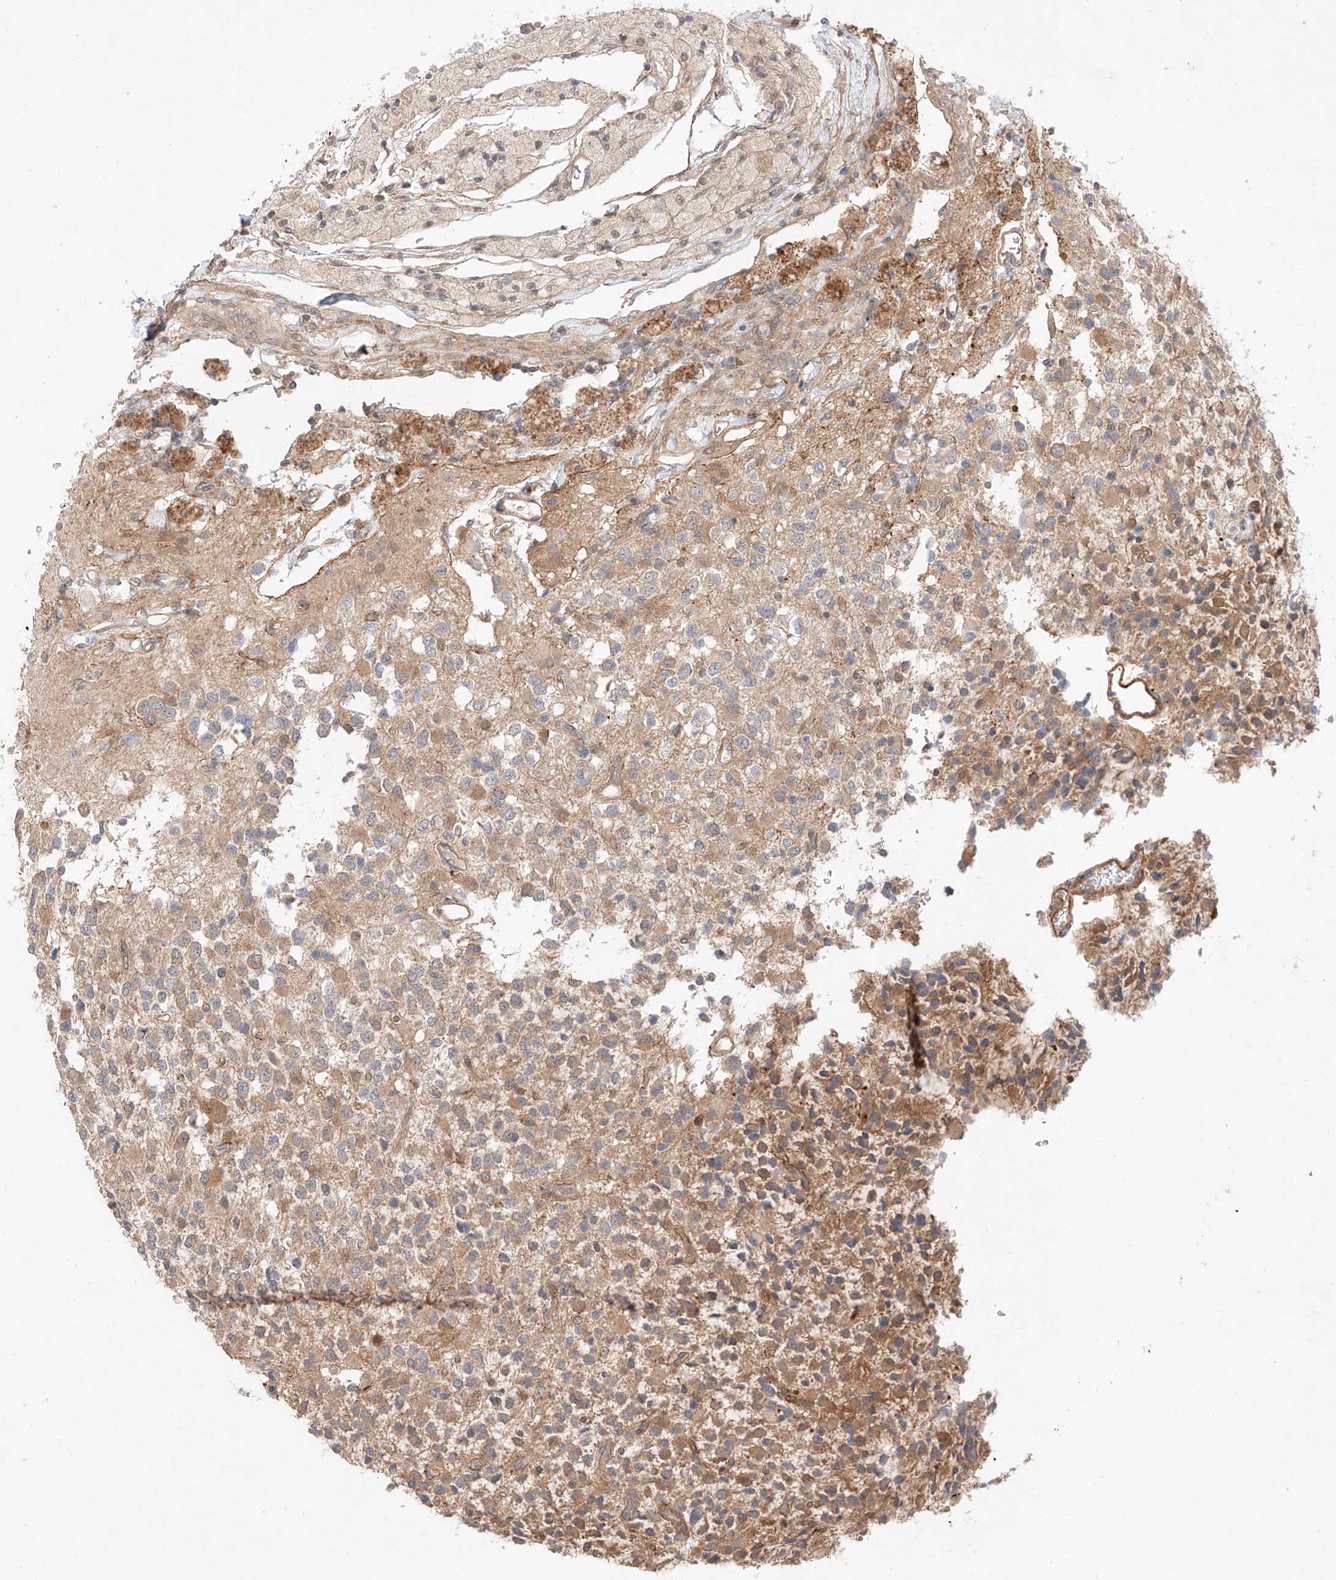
{"staining": {"intensity": "moderate", "quantity": "25%-75%", "location": "cytoplasmic/membranous"}, "tissue": "glioma", "cell_type": "Tumor cells", "image_type": "cancer", "snomed": [{"axis": "morphology", "description": "Glioma, malignant, High grade"}, {"axis": "topography", "description": "Brain"}], "caption": "DAB (3,3'-diaminobenzidine) immunohistochemical staining of human glioma displays moderate cytoplasmic/membranous protein positivity in about 25%-75% of tumor cells. Nuclei are stained in blue.", "gene": "TSR2", "patient": {"sex": "male", "age": 34}}